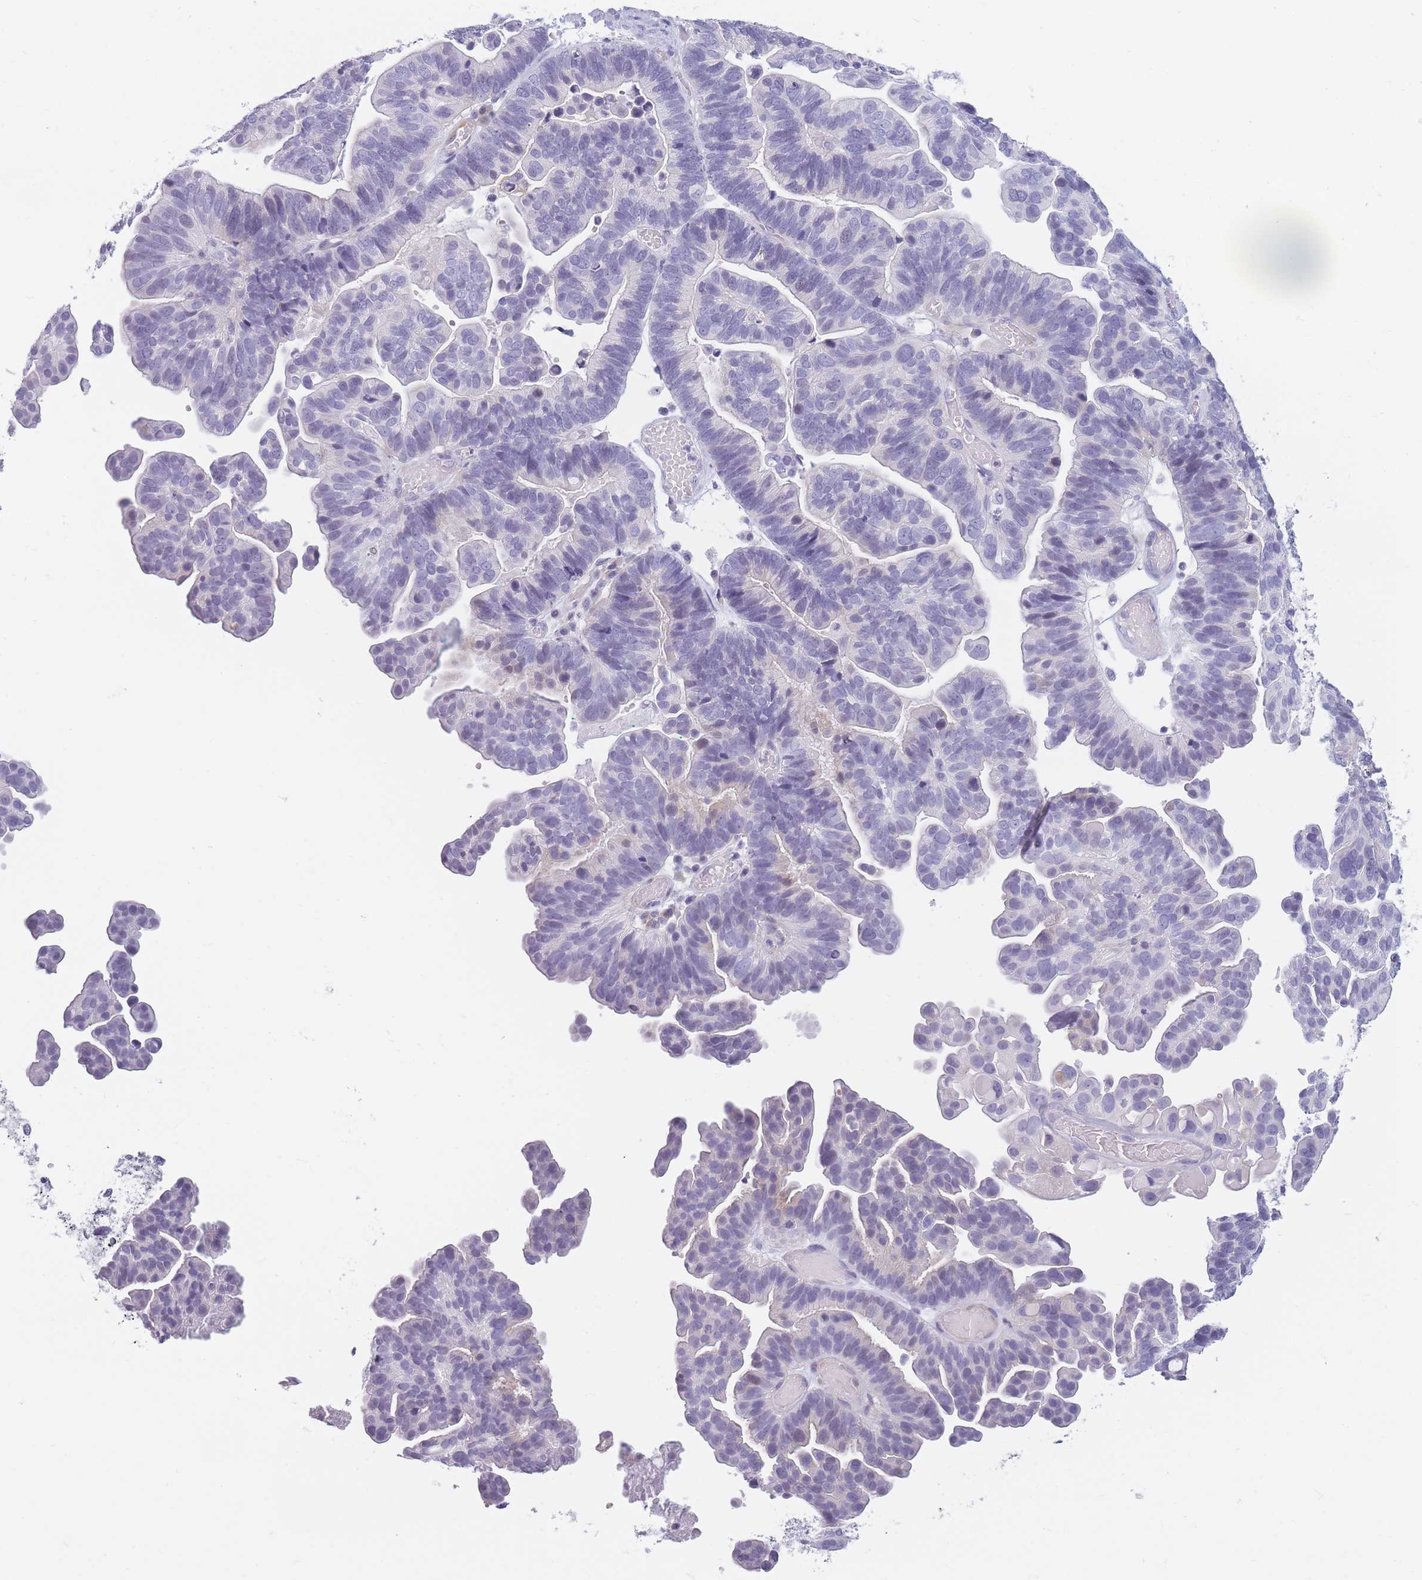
{"staining": {"intensity": "negative", "quantity": "none", "location": "none"}, "tissue": "ovarian cancer", "cell_type": "Tumor cells", "image_type": "cancer", "snomed": [{"axis": "morphology", "description": "Cystadenocarcinoma, serous, NOS"}, {"axis": "topography", "description": "Ovary"}], "caption": "Immunohistochemical staining of human serous cystadenocarcinoma (ovarian) shows no significant positivity in tumor cells.", "gene": "GGT1", "patient": {"sex": "female", "age": 56}}